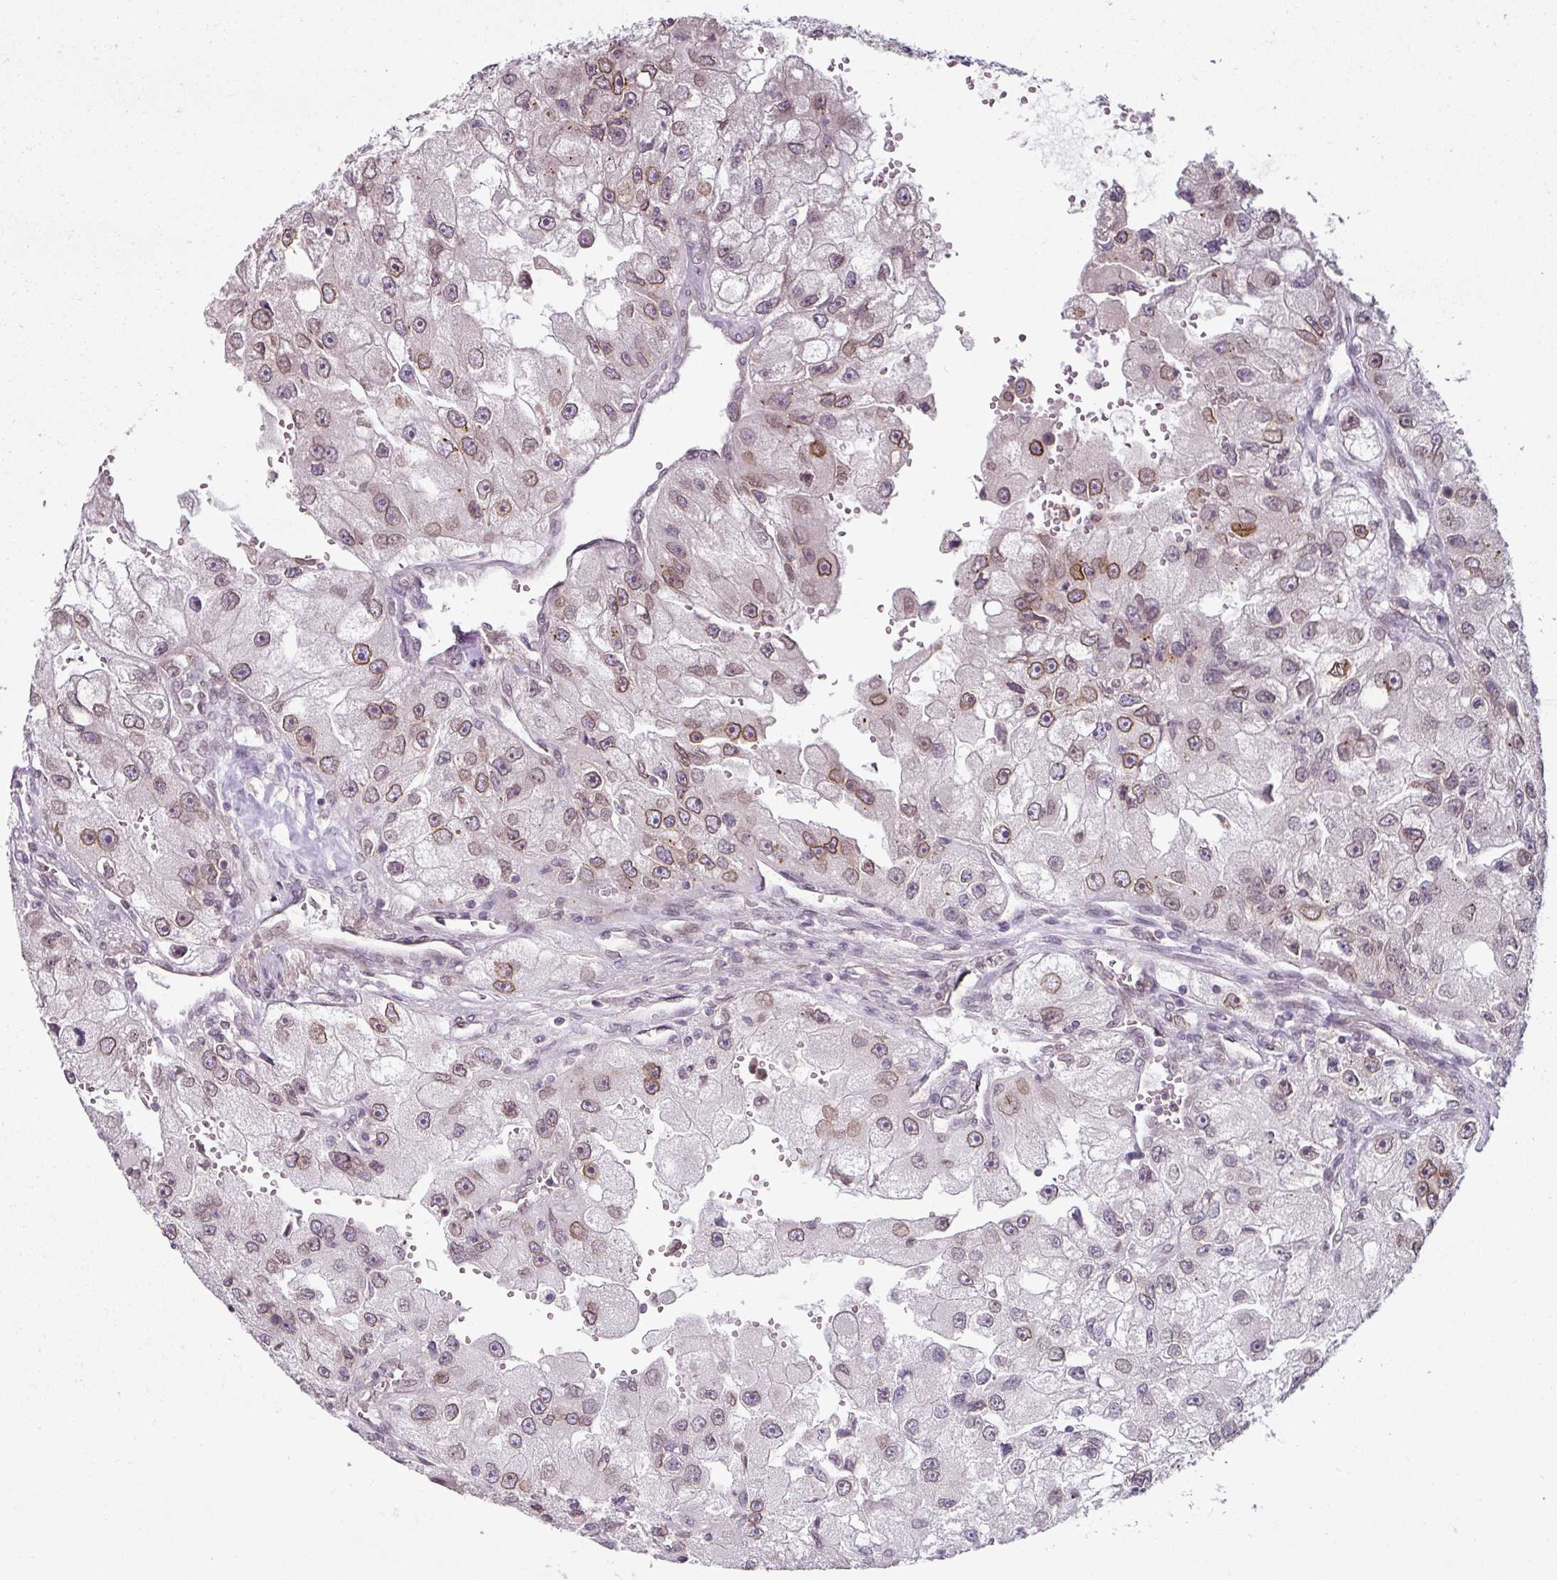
{"staining": {"intensity": "moderate", "quantity": "25%-75%", "location": "cytoplasmic/membranous,nuclear"}, "tissue": "renal cancer", "cell_type": "Tumor cells", "image_type": "cancer", "snomed": [{"axis": "morphology", "description": "Adenocarcinoma, NOS"}, {"axis": "topography", "description": "Kidney"}], "caption": "IHC (DAB) staining of adenocarcinoma (renal) demonstrates moderate cytoplasmic/membranous and nuclear protein positivity in approximately 25%-75% of tumor cells.", "gene": "RANGAP1", "patient": {"sex": "male", "age": 63}}